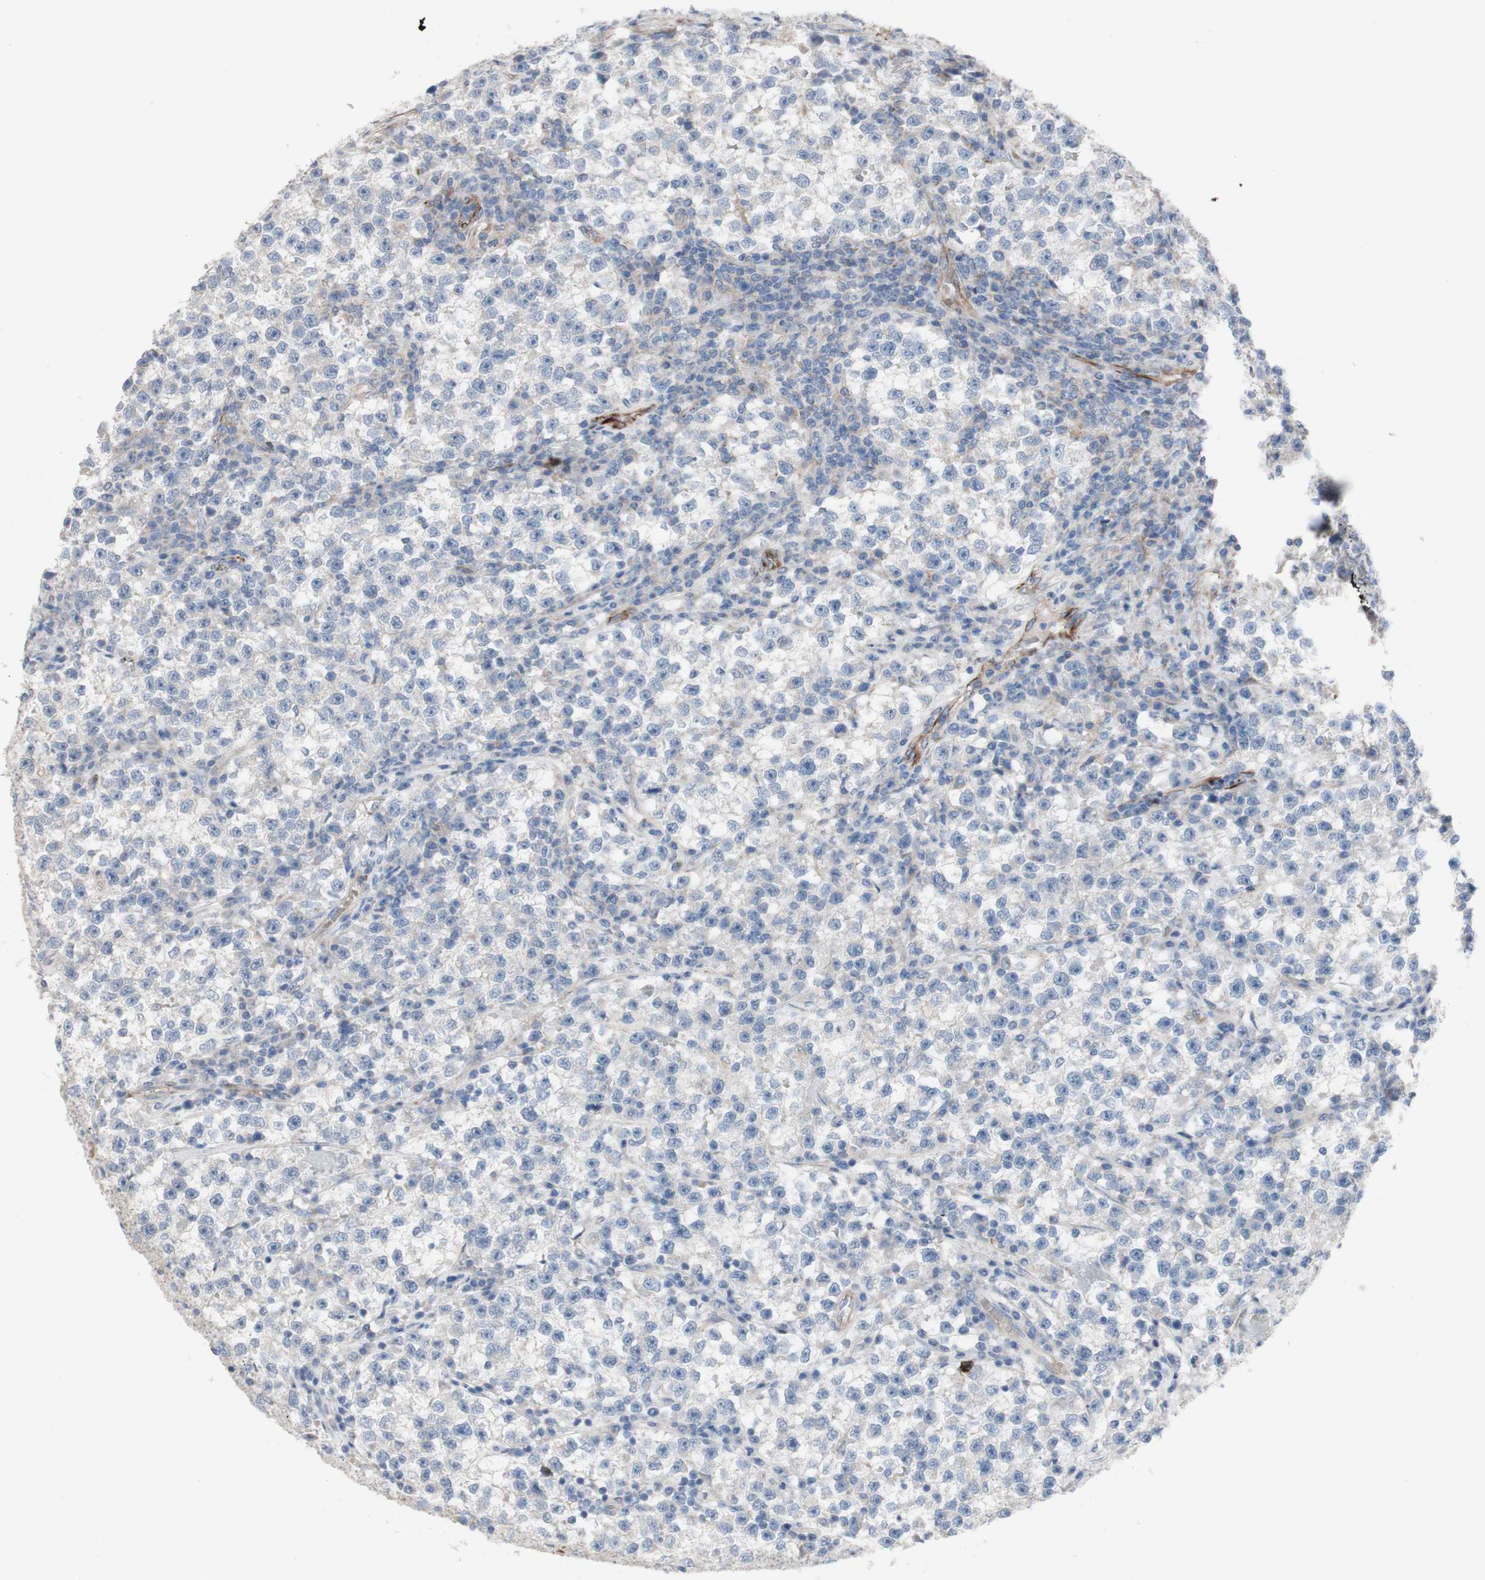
{"staining": {"intensity": "negative", "quantity": "none", "location": "none"}, "tissue": "testis cancer", "cell_type": "Tumor cells", "image_type": "cancer", "snomed": [{"axis": "morphology", "description": "Seminoma, NOS"}, {"axis": "topography", "description": "Testis"}], "caption": "This is a histopathology image of immunohistochemistry (IHC) staining of testis cancer (seminoma), which shows no positivity in tumor cells.", "gene": "AGPAT5", "patient": {"sex": "male", "age": 22}}